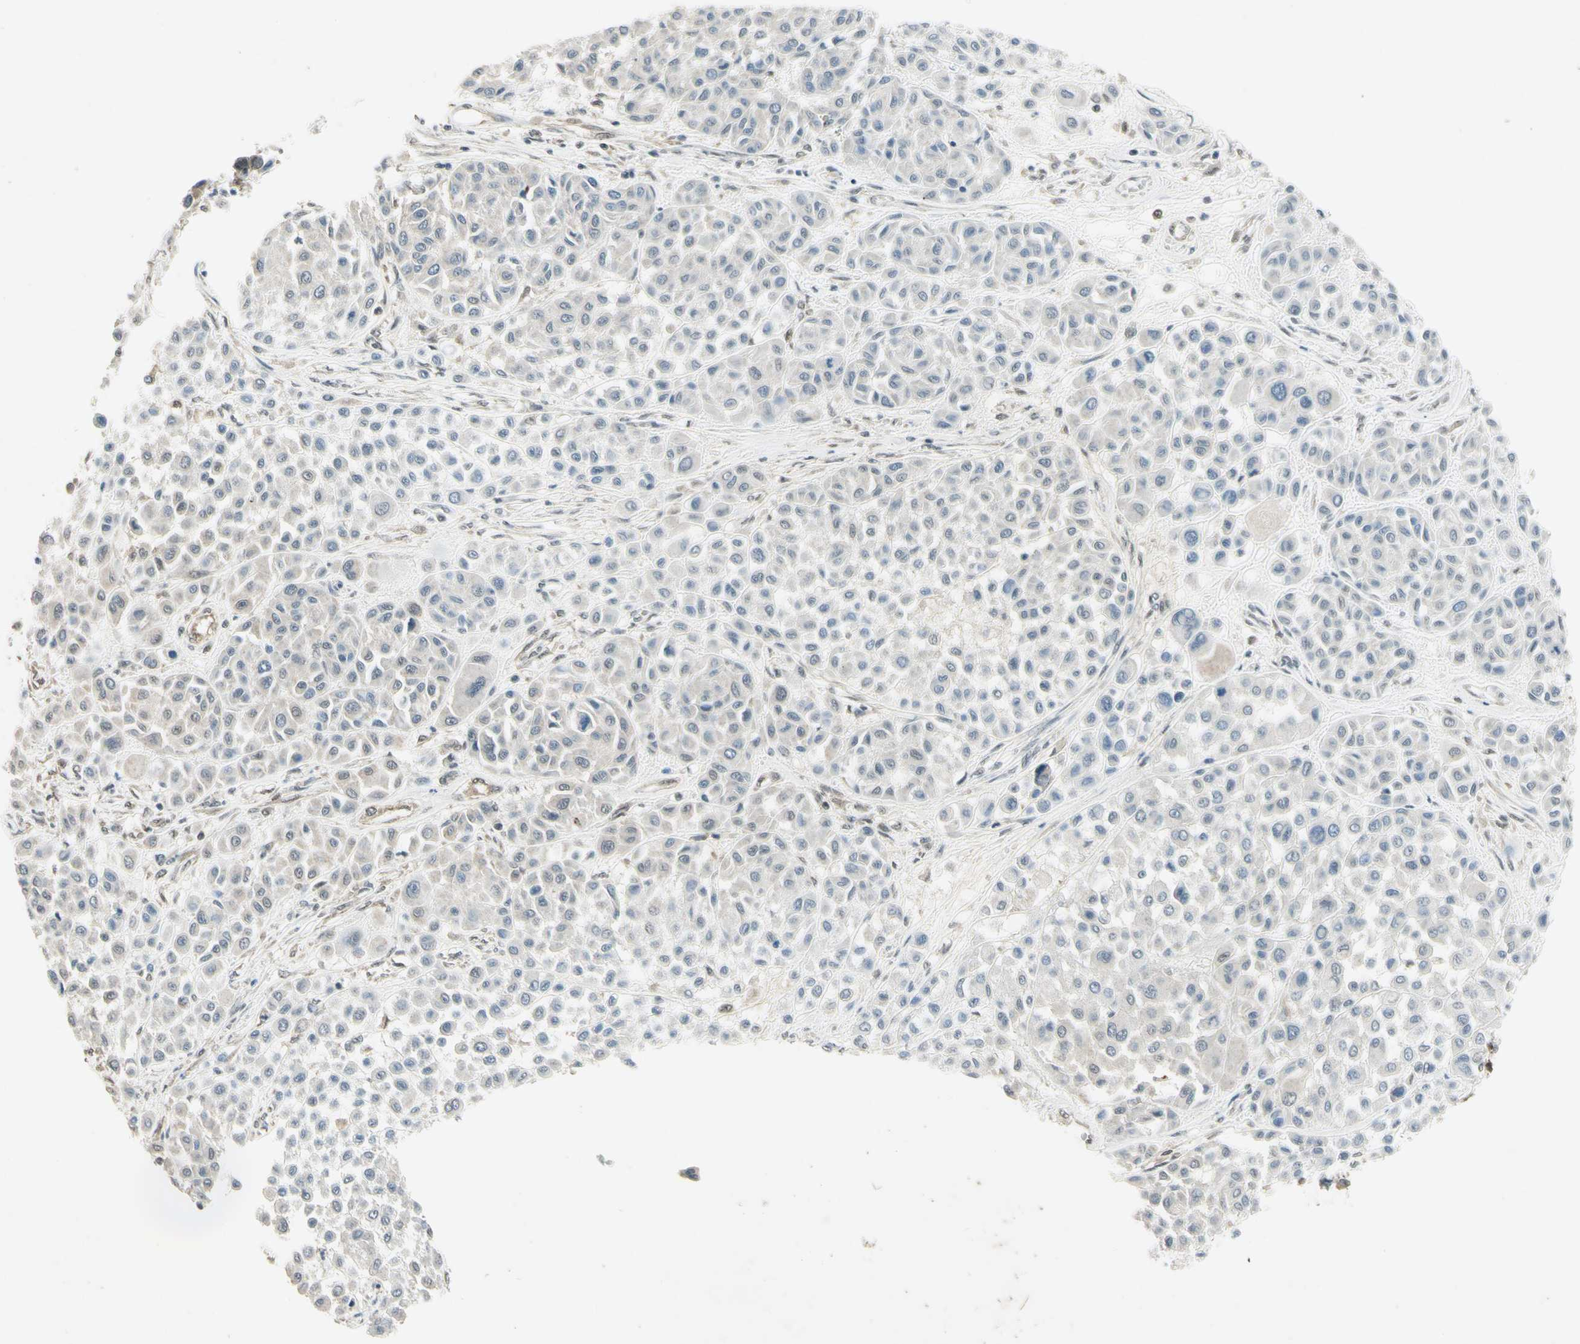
{"staining": {"intensity": "negative", "quantity": "none", "location": "none"}, "tissue": "melanoma", "cell_type": "Tumor cells", "image_type": "cancer", "snomed": [{"axis": "morphology", "description": "Malignant melanoma, Metastatic site"}, {"axis": "topography", "description": "Soft tissue"}], "caption": "Immunohistochemistry (IHC) image of malignant melanoma (metastatic site) stained for a protein (brown), which displays no positivity in tumor cells.", "gene": "PSMD5", "patient": {"sex": "male", "age": 41}}